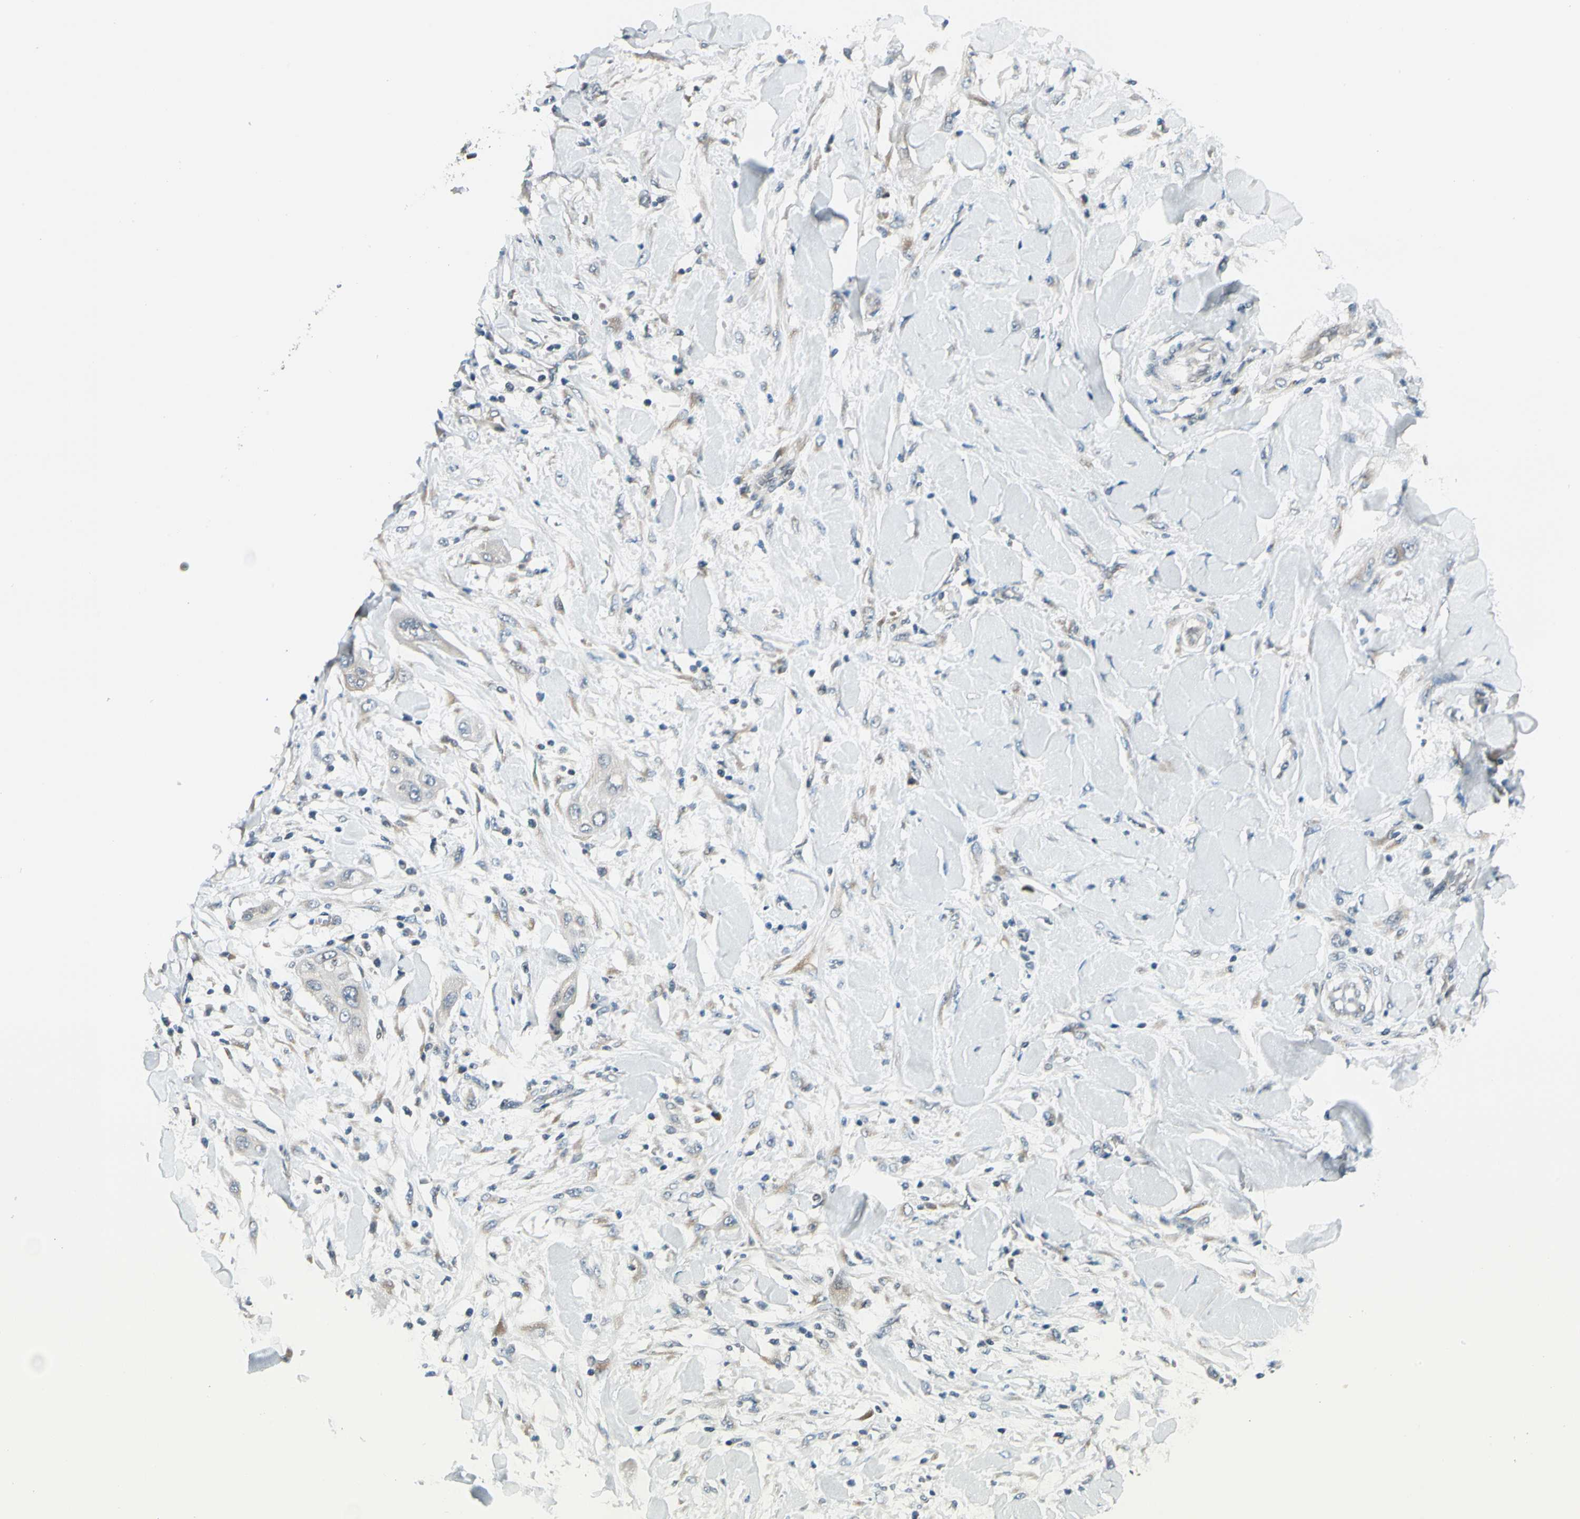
{"staining": {"intensity": "negative", "quantity": "none", "location": "none"}, "tissue": "lung cancer", "cell_type": "Tumor cells", "image_type": "cancer", "snomed": [{"axis": "morphology", "description": "Squamous cell carcinoma, NOS"}, {"axis": "topography", "description": "Lung"}], "caption": "There is no significant expression in tumor cells of lung cancer (squamous cell carcinoma). The staining is performed using DAB brown chromogen with nuclei counter-stained in using hematoxylin.", "gene": "BNIP1", "patient": {"sex": "female", "age": 47}}